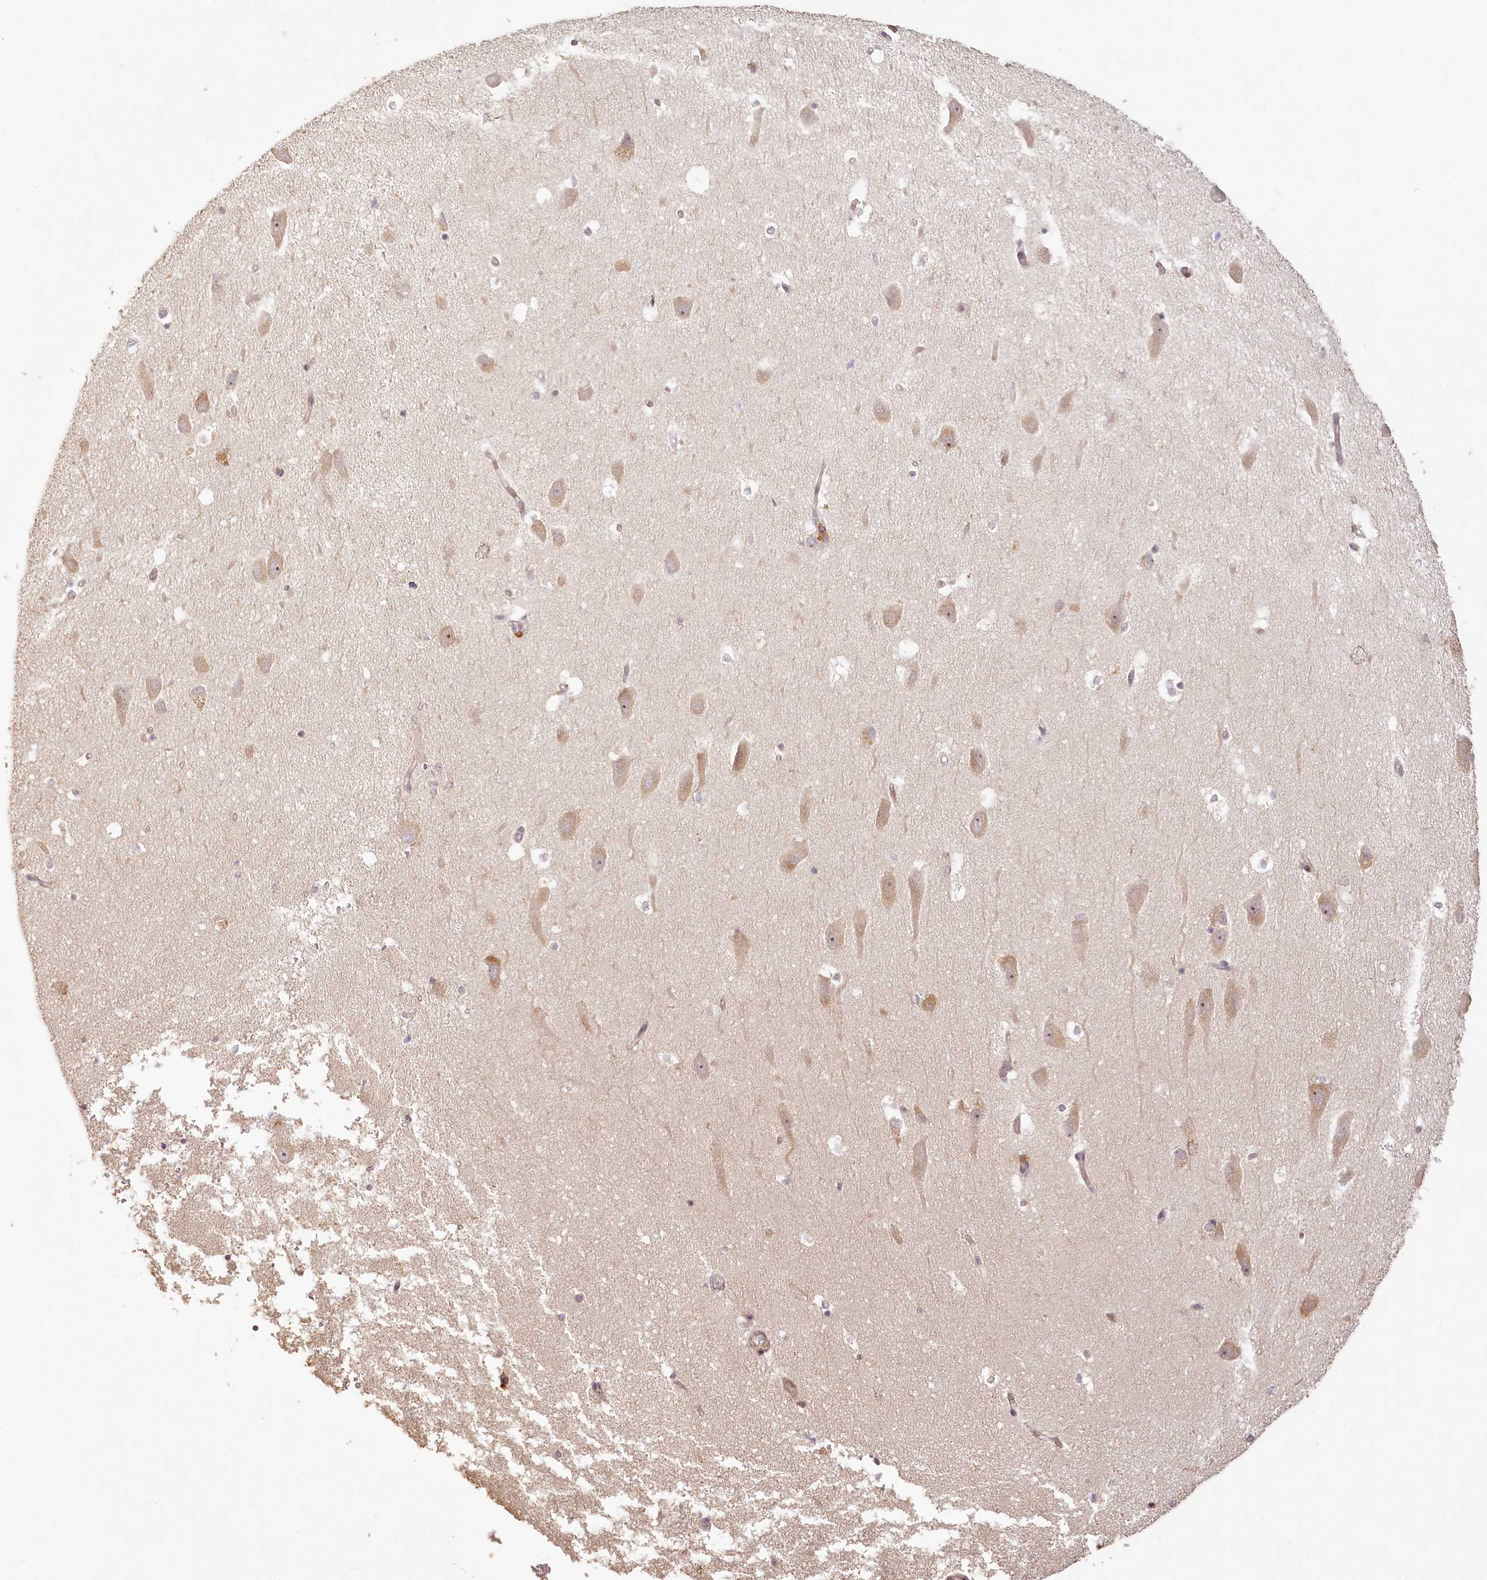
{"staining": {"intensity": "negative", "quantity": "none", "location": "none"}, "tissue": "hippocampus", "cell_type": "Glial cells", "image_type": "normal", "snomed": [{"axis": "morphology", "description": "Normal tissue, NOS"}, {"axis": "topography", "description": "Hippocampus"}], "caption": "Normal hippocampus was stained to show a protein in brown. There is no significant staining in glial cells. The staining is performed using DAB (3,3'-diaminobenzidine) brown chromogen with nuclei counter-stained in using hematoxylin.", "gene": "EXOSC7", "patient": {"sex": "male", "age": 45}}